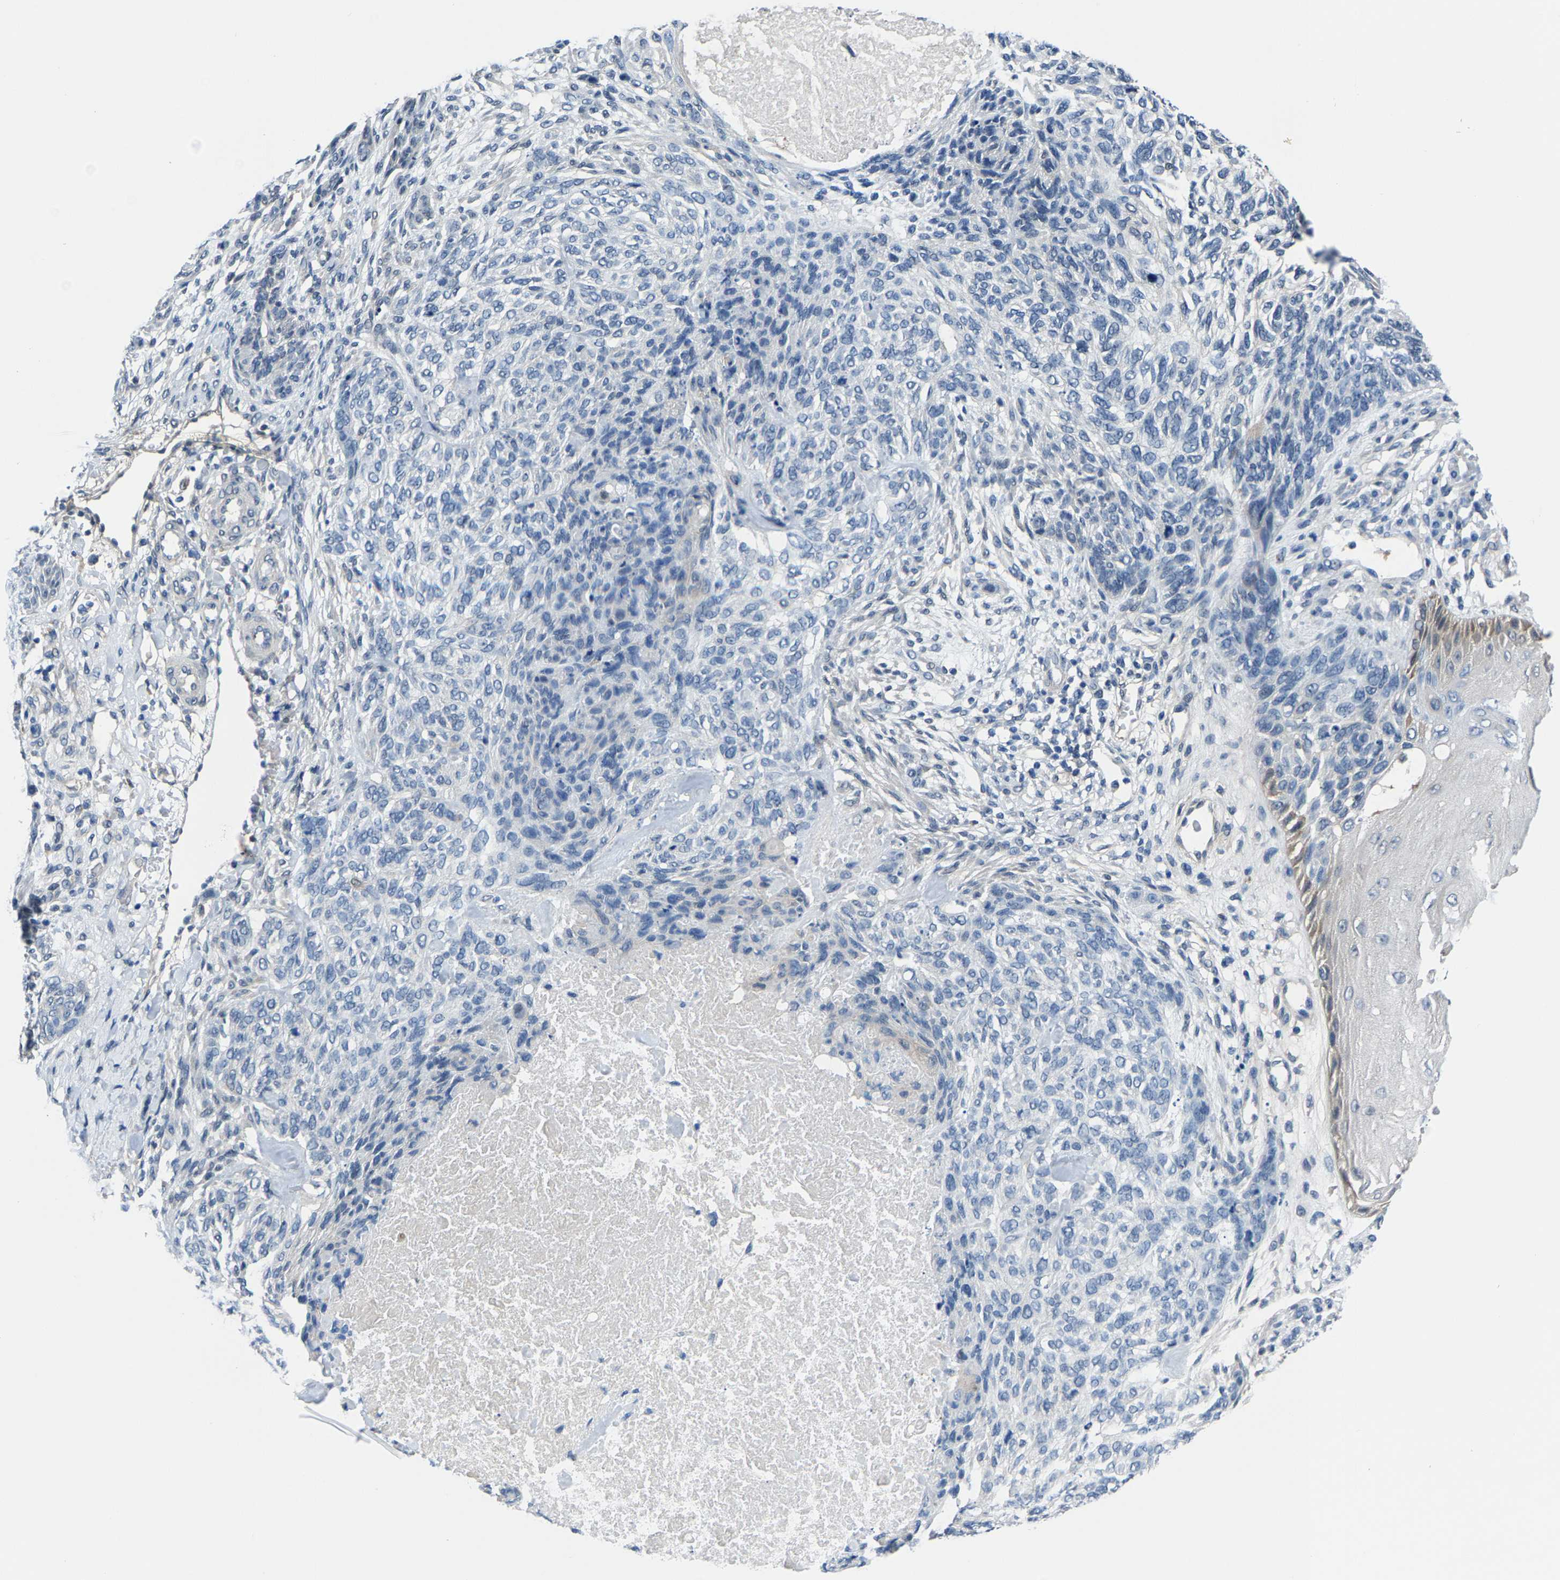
{"staining": {"intensity": "negative", "quantity": "none", "location": "none"}, "tissue": "skin cancer", "cell_type": "Tumor cells", "image_type": "cancer", "snomed": [{"axis": "morphology", "description": "Basal cell carcinoma"}, {"axis": "topography", "description": "Skin"}], "caption": "IHC of human skin cancer reveals no expression in tumor cells. (DAB immunohistochemistry with hematoxylin counter stain).", "gene": "SSH3", "patient": {"sex": "male", "age": 55}}